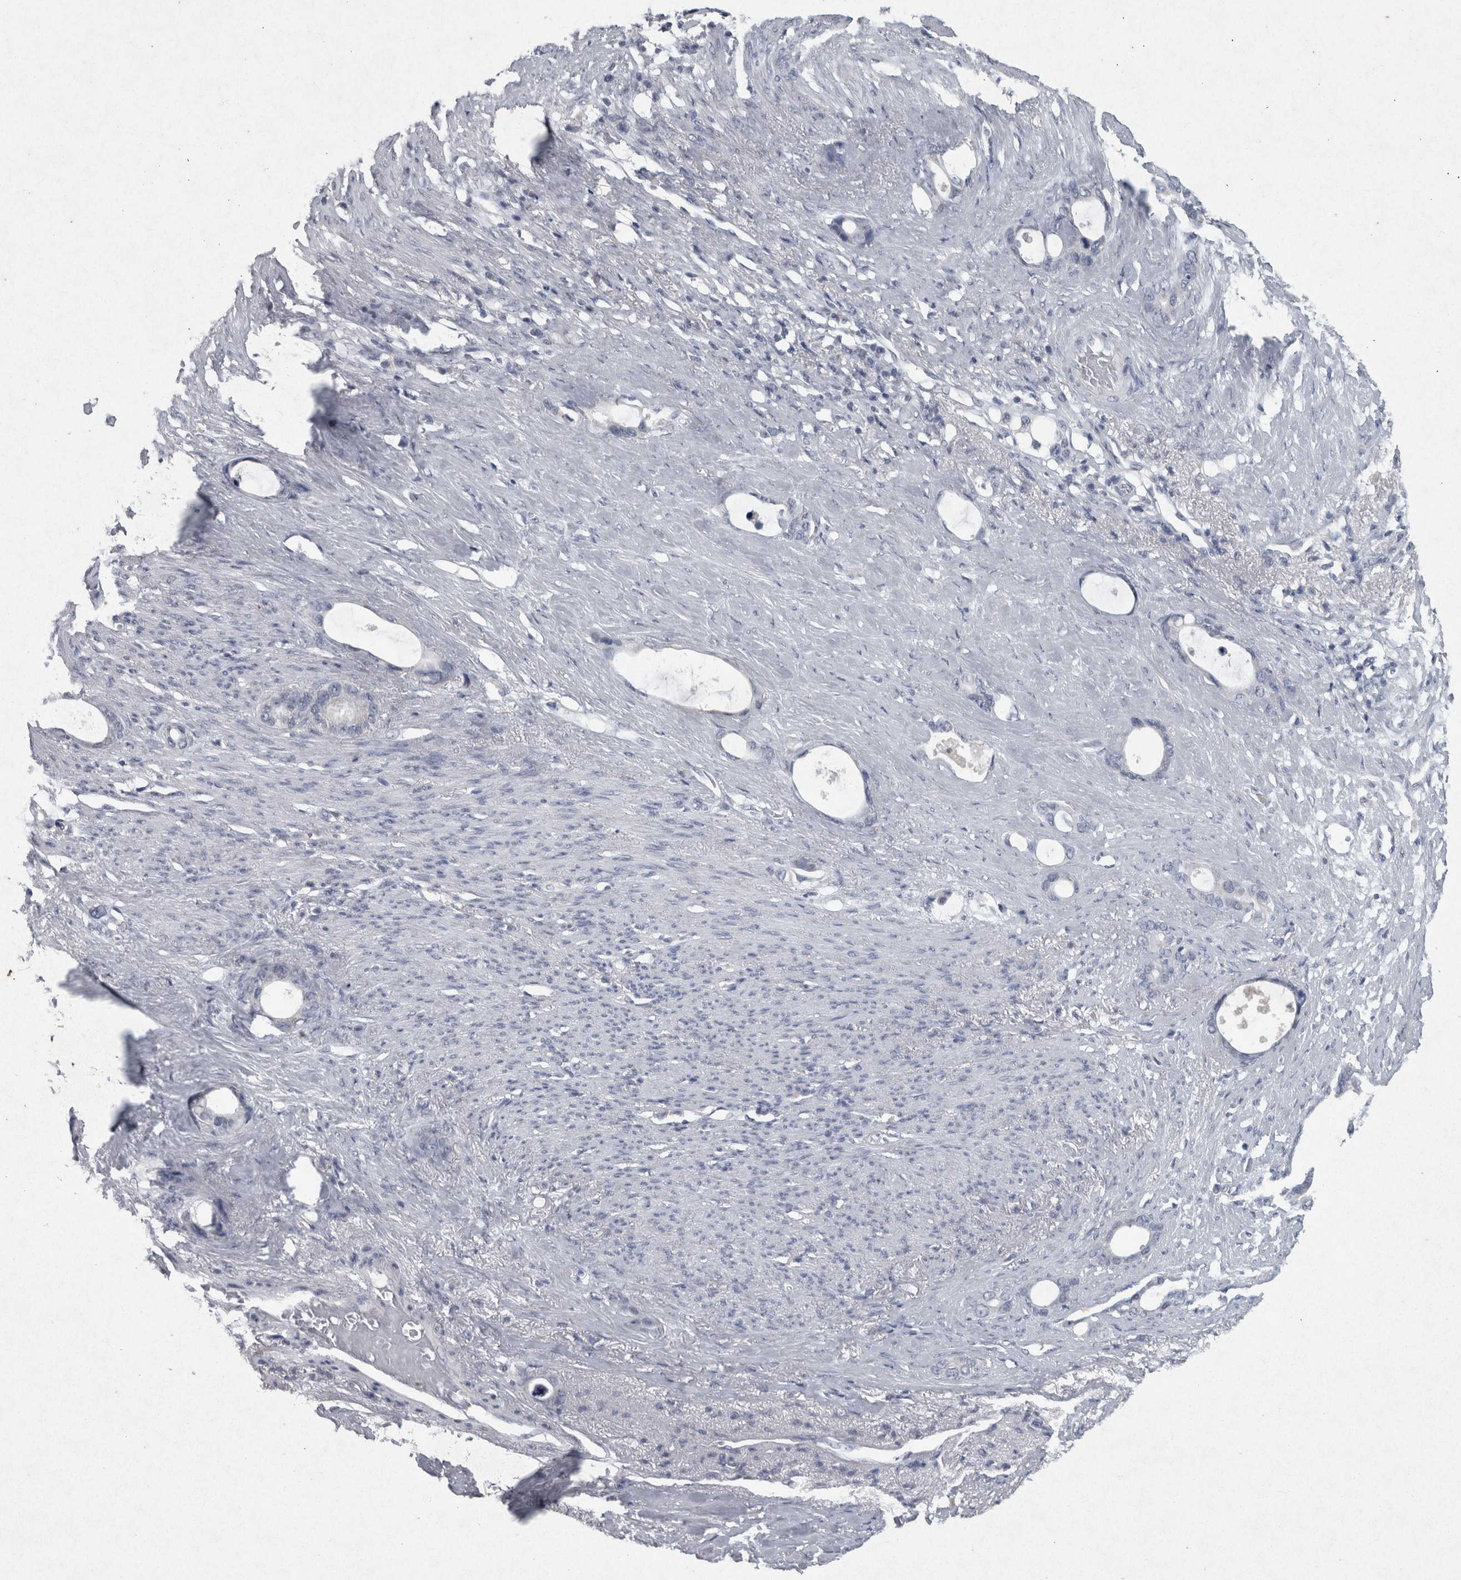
{"staining": {"intensity": "negative", "quantity": "none", "location": "none"}, "tissue": "stomach cancer", "cell_type": "Tumor cells", "image_type": "cancer", "snomed": [{"axis": "morphology", "description": "Adenocarcinoma, NOS"}, {"axis": "topography", "description": "Stomach"}], "caption": "The immunohistochemistry (IHC) histopathology image has no significant positivity in tumor cells of stomach cancer tissue.", "gene": "WNT7A", "patient": {"sex": "female", "age": 75}}